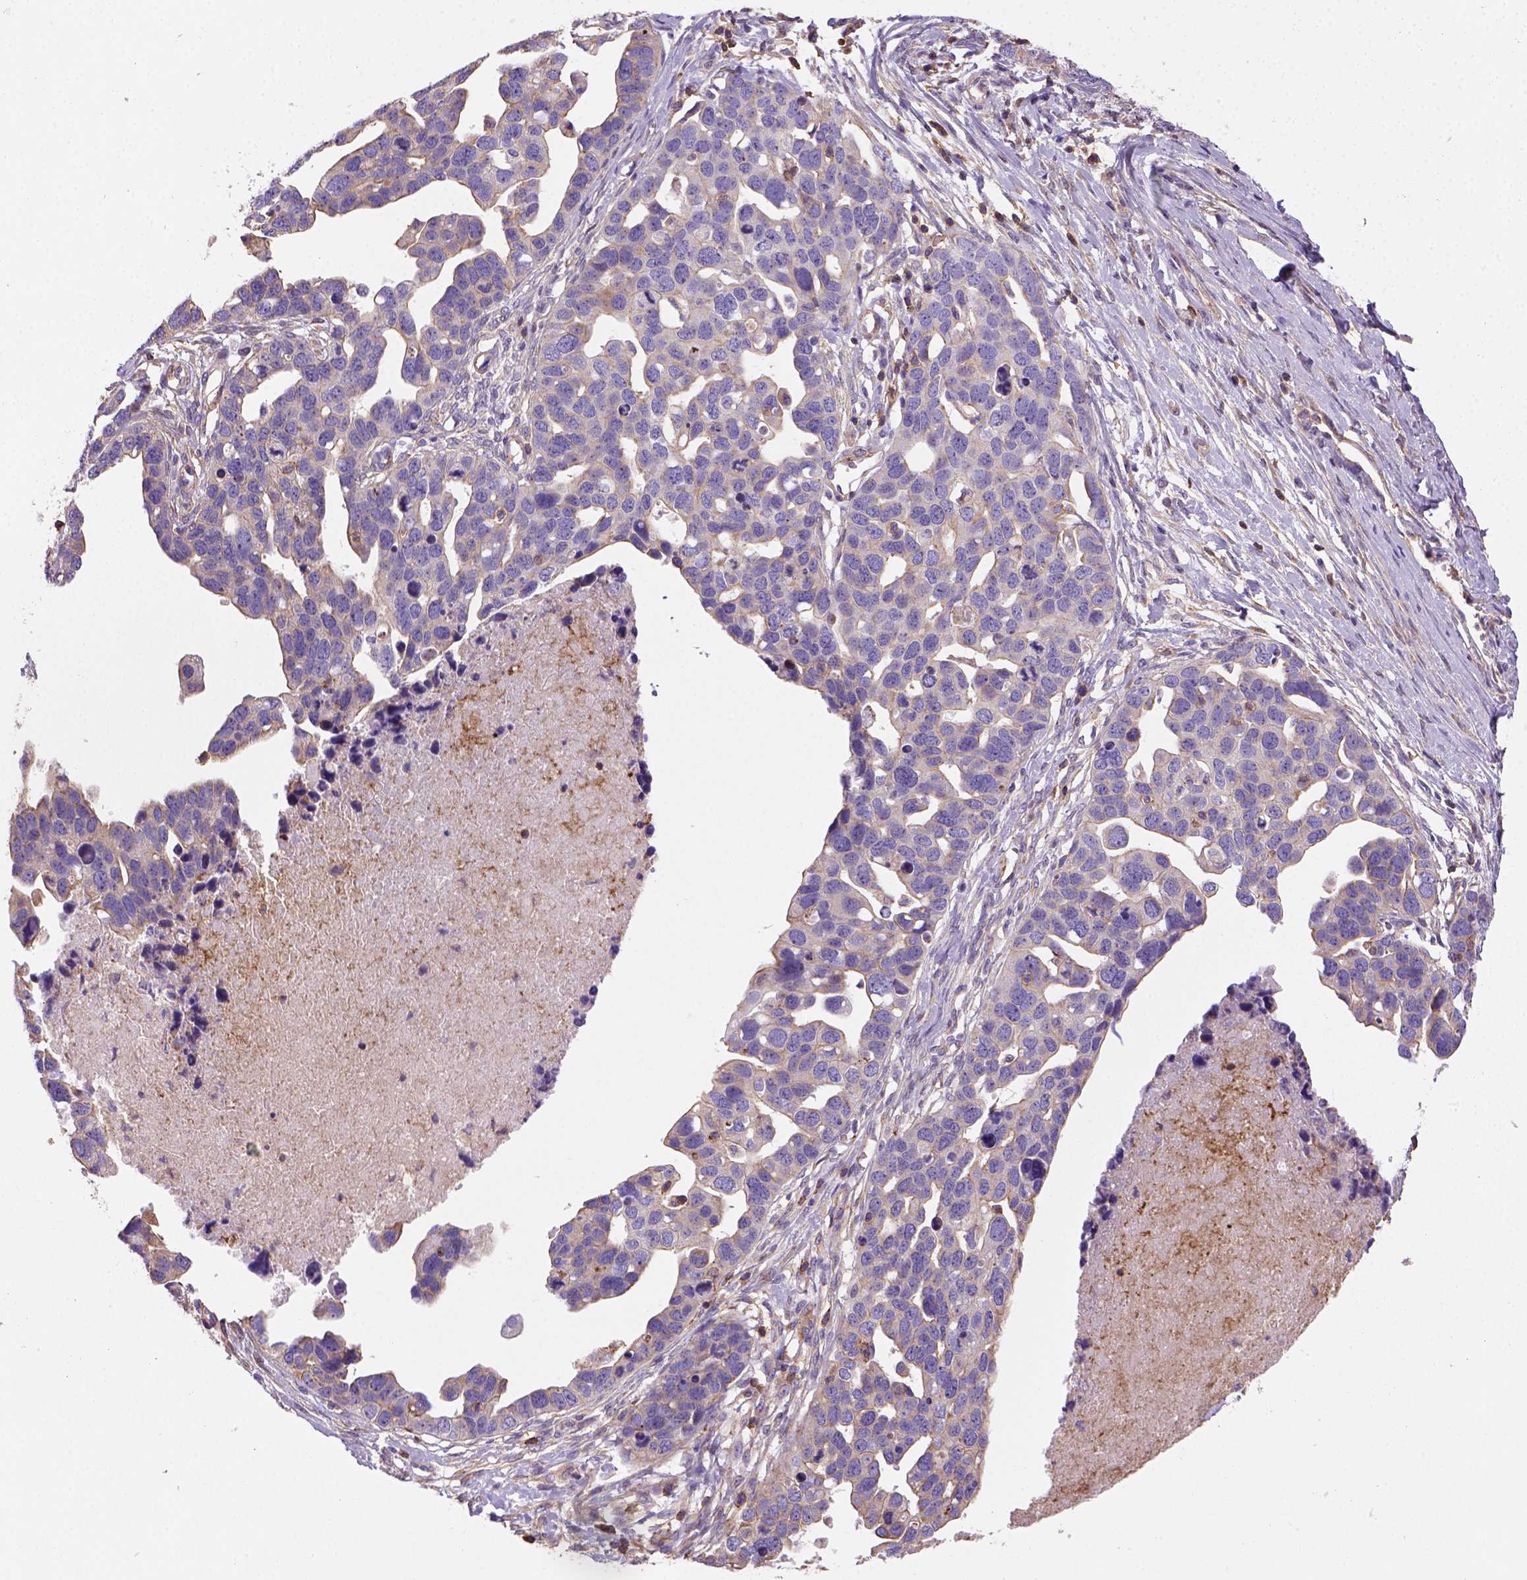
{"staining": {"intensity": "moderate", "quantity": "<25%", "location": "cytoplasmic/membranous"}, "tissue": "ovarian cancer", "cell_type": "Tumor cells", "image_type": "cancer", "snomed": [{"axis": "morphology", "description": "Cystadenocarcinoma, serous, NOS"}, {"axis": "topography", "description": "Ovary"}], "caption": "A brown stain labels moderate cytoplasmic/membranous expression of a protein in ovarian cancer tumor cells. (brown staining indicates protein expression, while blue staining denotes nuclei).", "gene": "GPRC5D", "patient": {"sex": "female", "age": 54}}